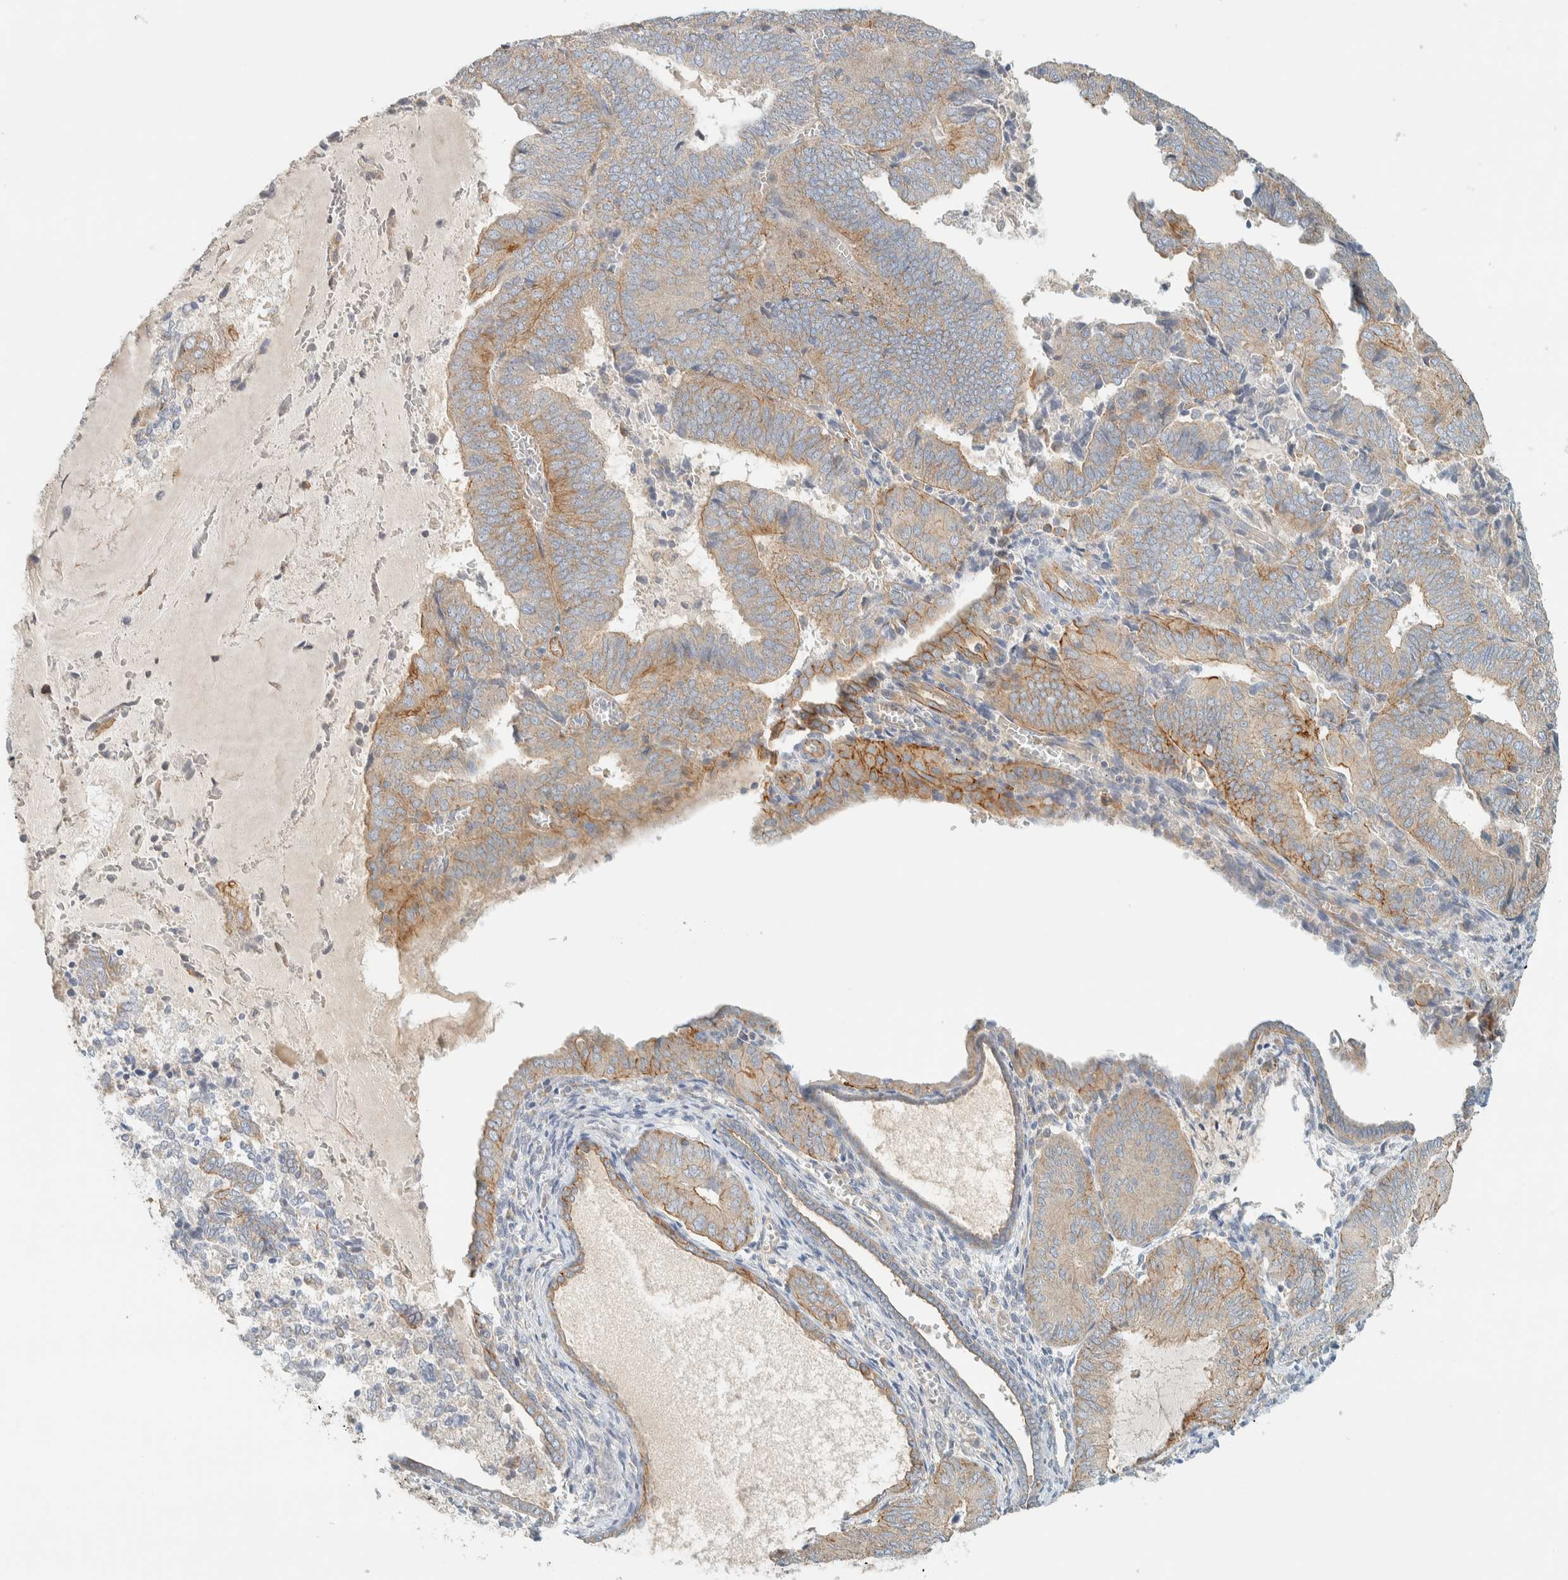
{"staining": {"intensity": "weak", "quantity": ">75%", "location": "cytoplasmic/membranous"}, "tissue": "endometrial cancer", "cell_type": "Tumor cells", "image_type": "cancer", "snomed": [{"axis": "morphology", "description": "Adenocarcinoma, NOS"}, {"axis": "topography", "description": "Endometrium"}], "caption": "A high-resolution photomicrograph shows immunohistochemistry staining of endometrial cancer, which reveals weak cytoplasmic/membranous staining in about >75% of tumor cells. (DAB IHC with brightfield microscopy, high magnification).", "gene": "LIMA1", "patient": {"sex": "female", "age": 81}}